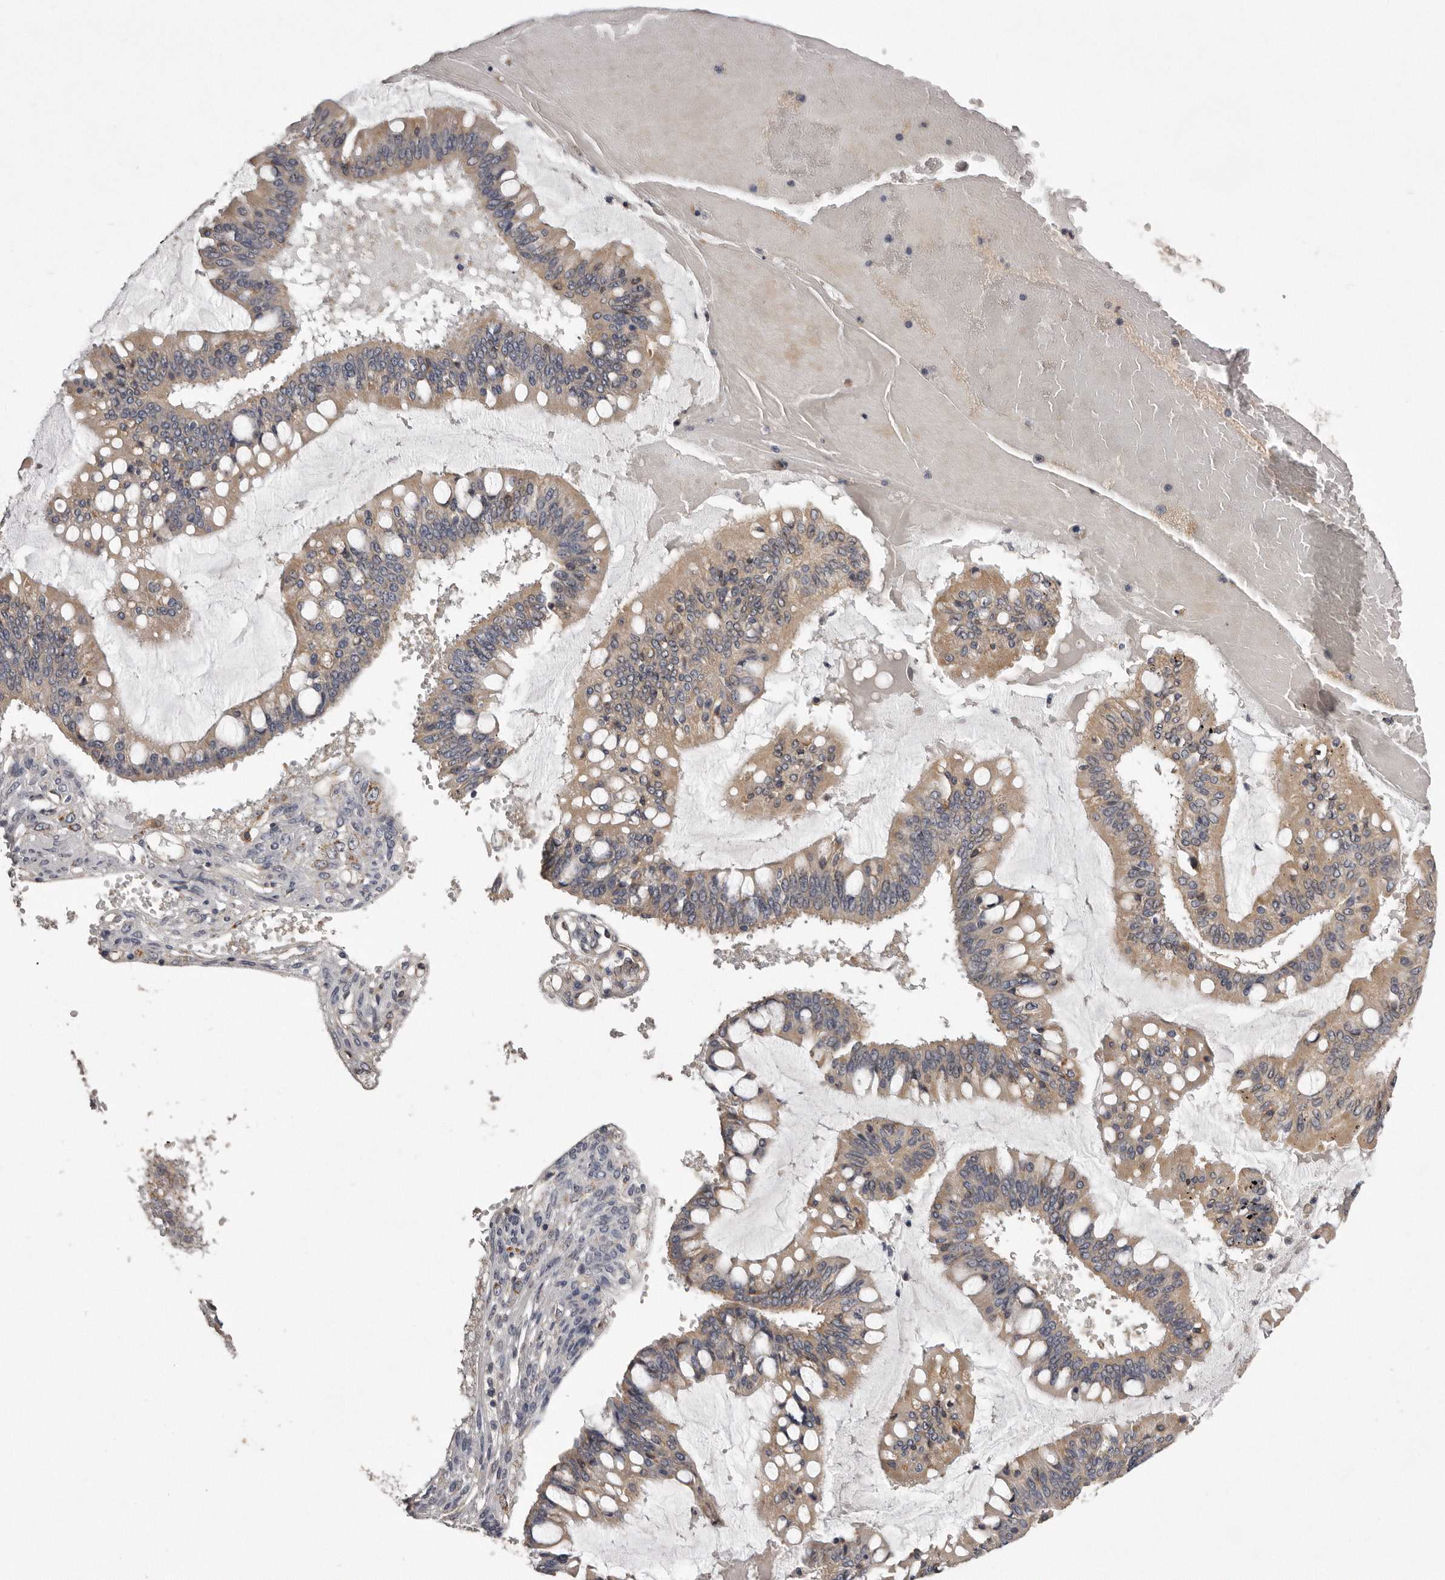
{"staining": {"intensity": "weak", "quantity": ">75%", "location": "cytoplasmic/membranous"}, "tissue": "ovarian cancer", "cell_type": "Tumor cells", "image_type": "cancer", "snomed": [{"axis": "morphology", "description": "Cystadenocarcinoma, mucinous, NOS"}, {"axis": "topography", "description": "Ovary"}], "caption": "Human ovarian cancer stained for a protein (brown) shows weak cytoplasmic/membranous positive expression in about >75% of tumor cells.", "gene": "ARMCX1", "patient": {"sex": "female", "age": 73}}